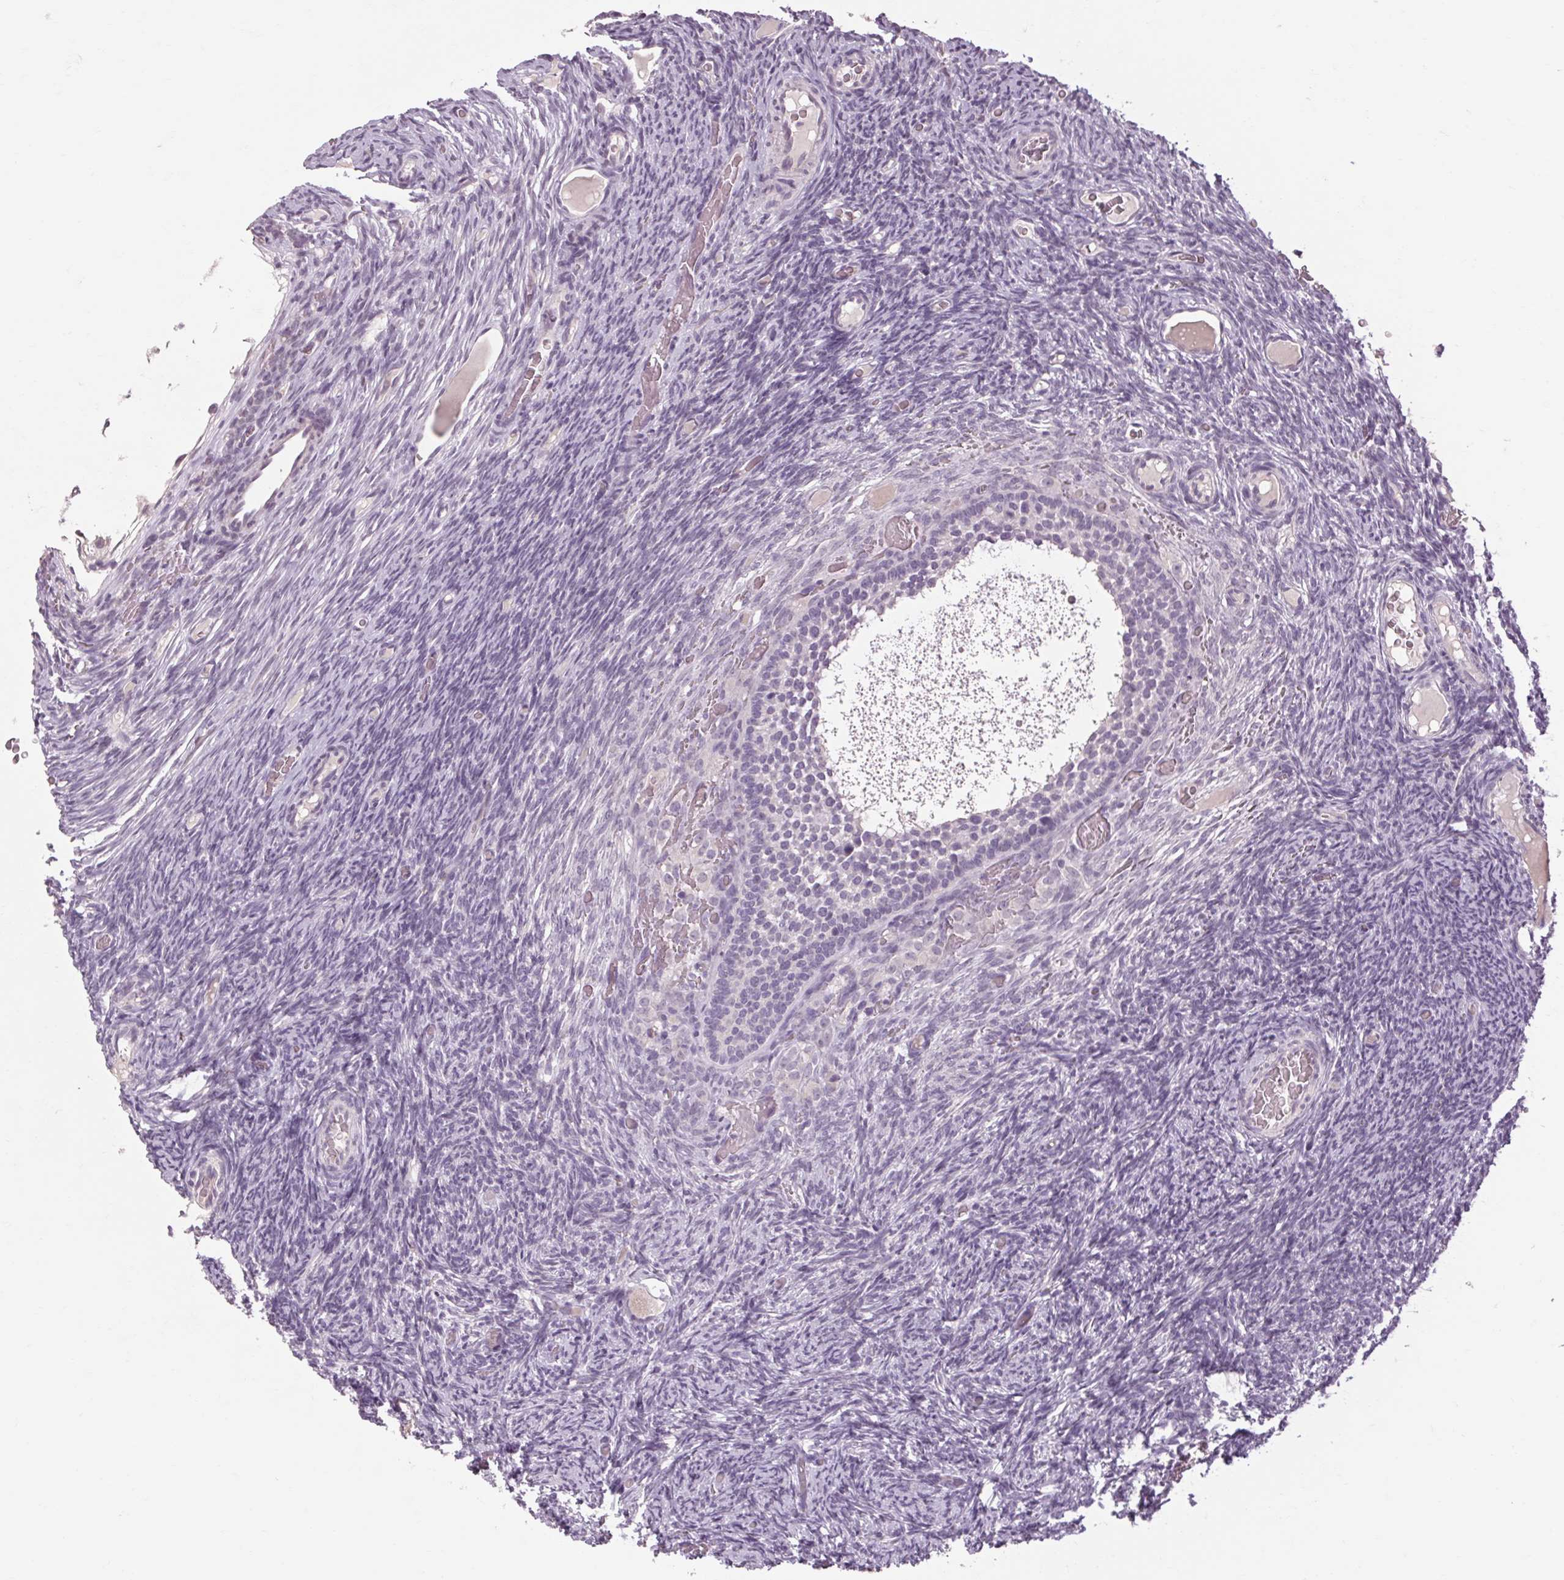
{"staining": {"intensity": "negative", "quantity": "none", "location": "none"}, "tissue": "ovary", "cell_type": "Follicle cells", "image_type": "normal", "snomed": [{"axis": "morphology", "description": "Normal tissue, NOS"}, {"axis": "topography", "description": "Ovary"}], "caption": "The histopathology image reveals no significant staining in follicle cells of ovary.", "gene": "POMC", "patient": {"sex": "female", "age": 34}}